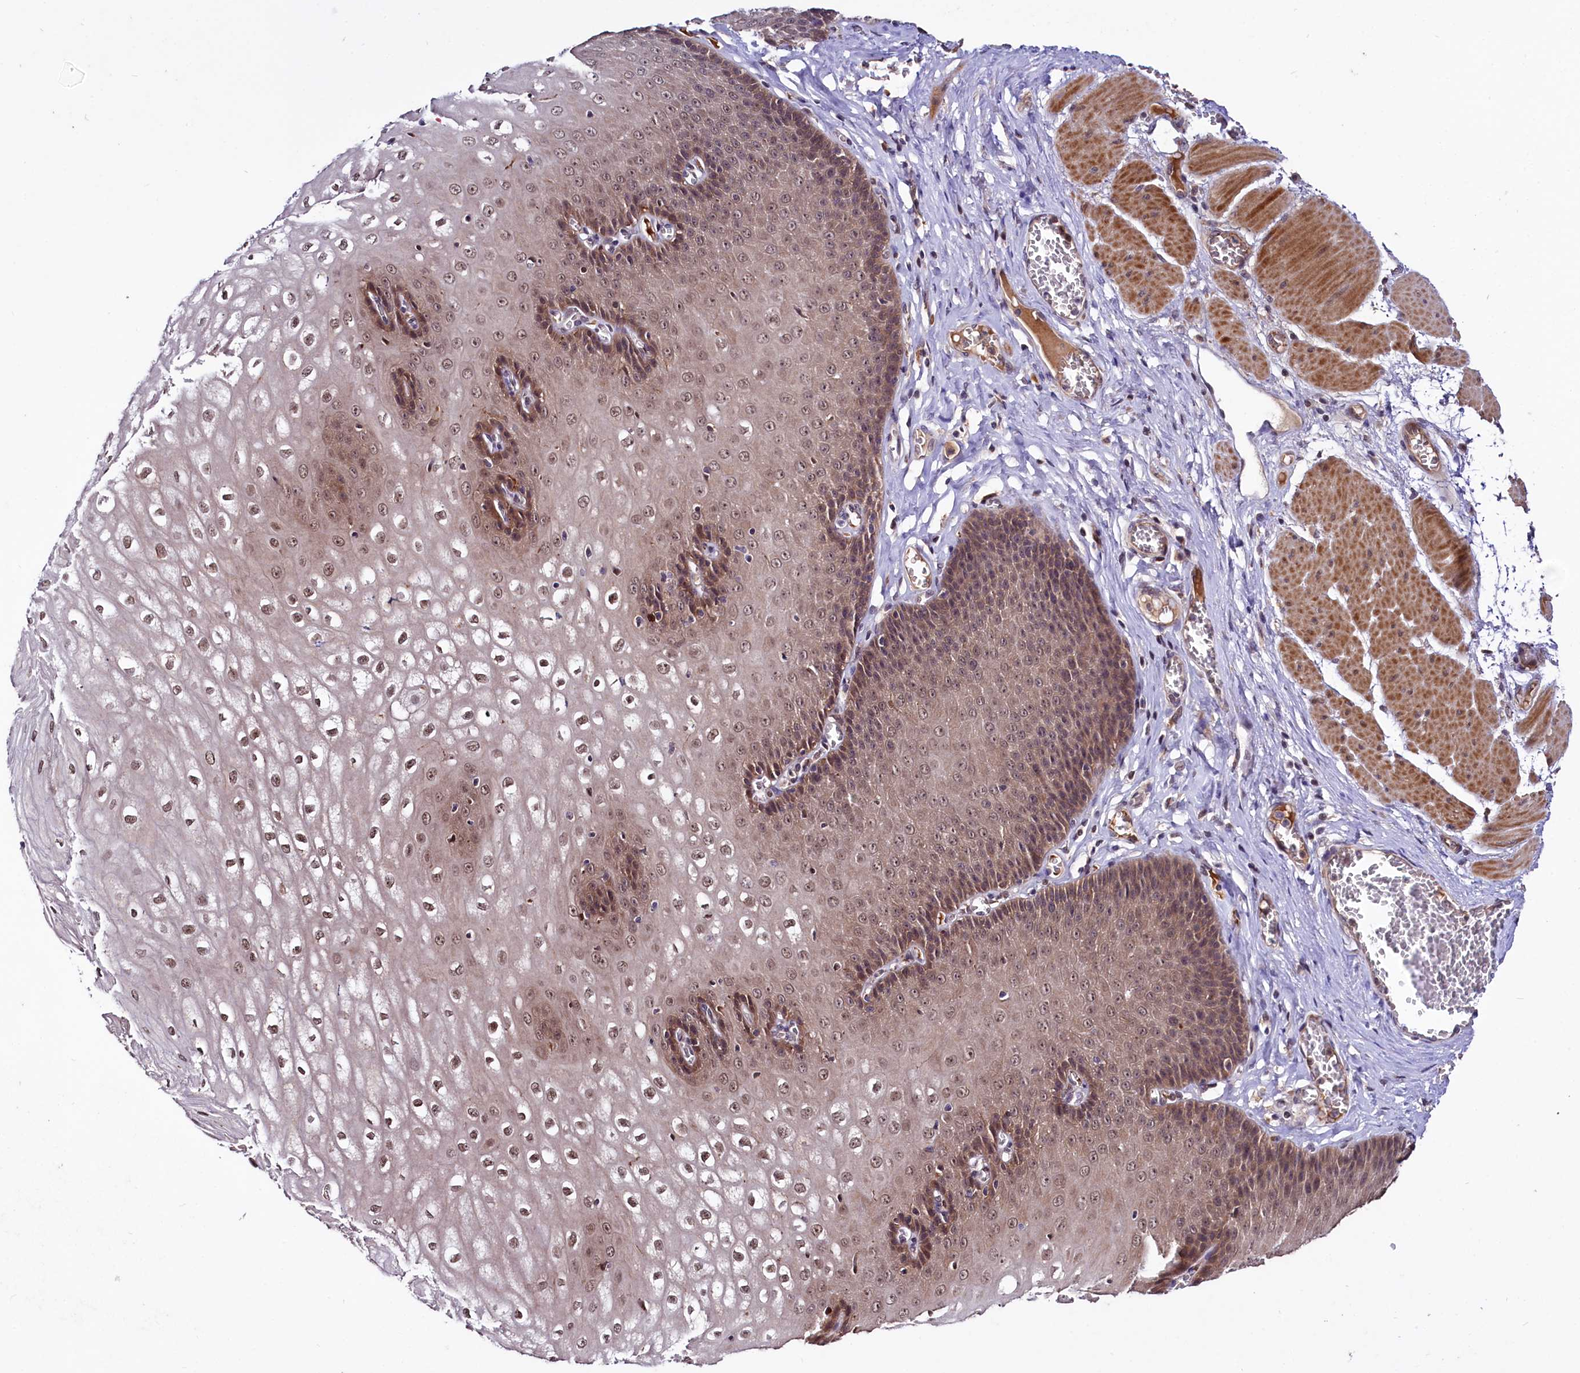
{"staining": {"intensity": "moderate", "quantity": ">75%", "location": "nuclear"}, "tissue": "esophagus", "cell_type": "Squamous epithelial cells", "image_type": "normal", "snomed": [{"axis": "morphology", "description": "Normal tissue, NOS"}, {"axis": "topography", "description": "Esophagus"}], "caption": "Benign esophagus displays moderate nuclear staining in about >75% of squamous epithelial cells, visualized by immunohistochemistry. Nuclei are stained in blue.", "gene": "UBE3A", "patient": {"sex": "male", "age": 60}}